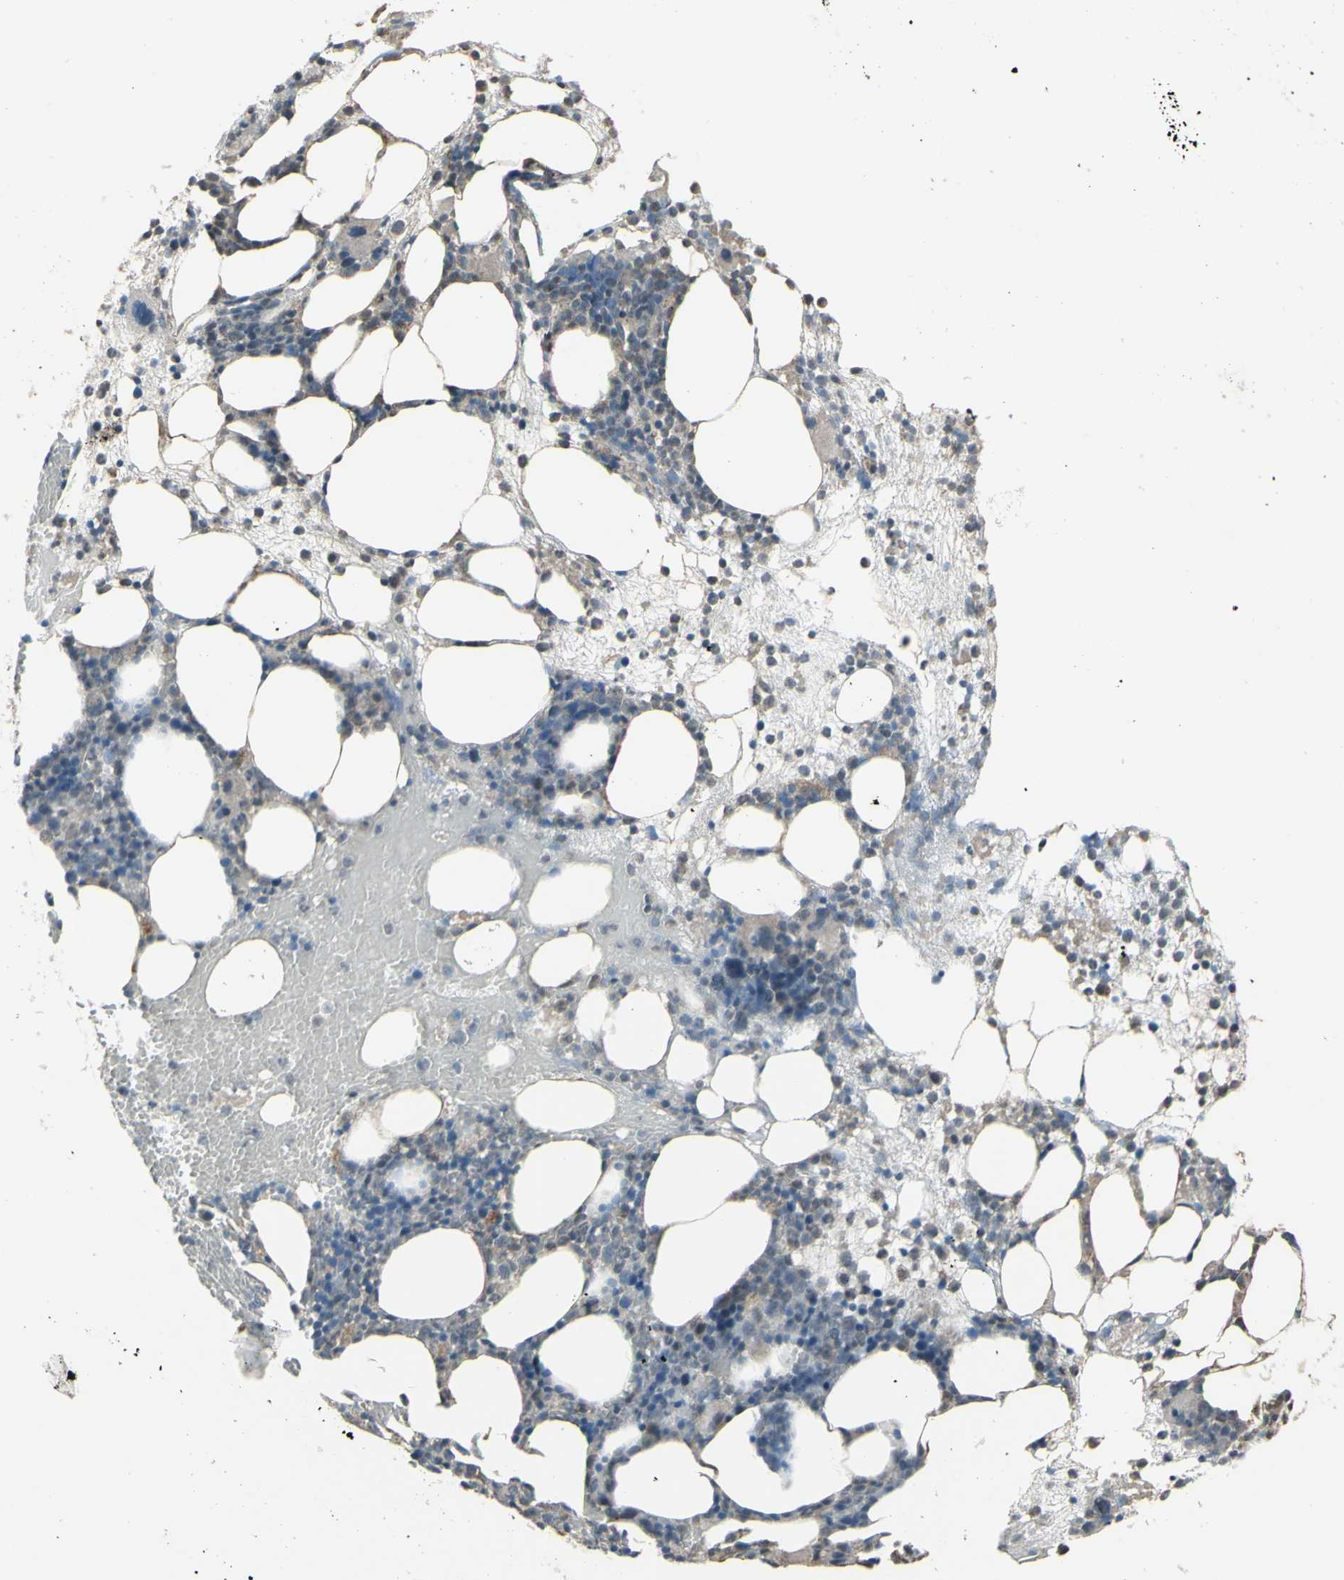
{"staining": {"intensity": "negative", "quantity": "none", "location": "none"}, "tissue": "bone marrow", "cell_type": "Hematopoietic cells", "image_type": "normal", "snomed": [{"axis": "morphology", "description": "Normal tissue, NOS"}, {"axis": "morphology", "description": "Inflammation, NOS"}, {"axis": "topography", "description": "Bone marrow"}], "caption": "A histopathology image of bone marrow stained for a protein demonstrates no brown staining in hematopoietic cells. (Stains: DAB immunohistochemistry with hematoxylin counter stain, Microscopy: brightfield microscopy at high magnification).", "gene": "ENSG00000285526", "patient": {"sex": "female", "age": 79}}